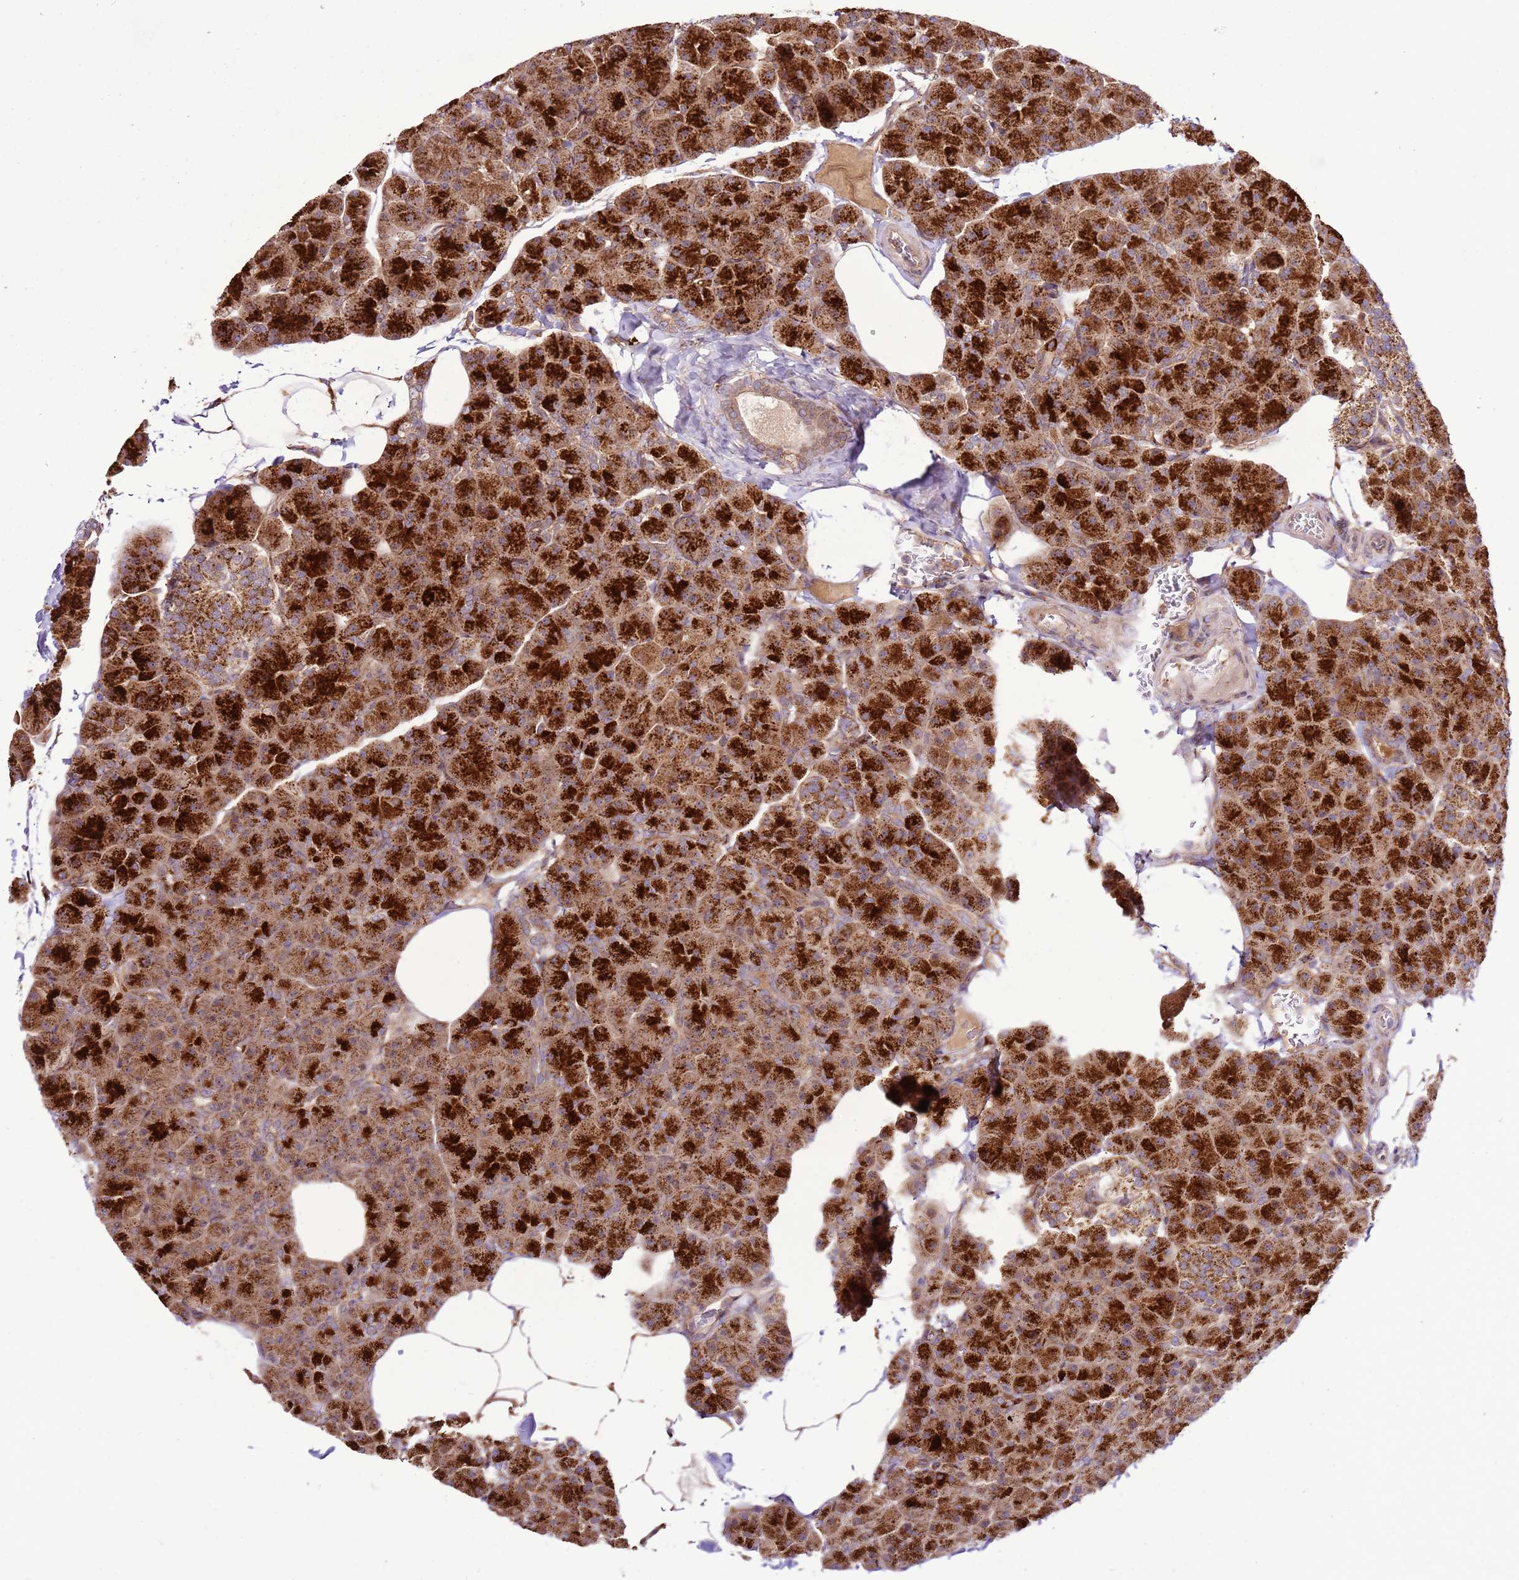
{"staining": {"intensity": "strong", "quantity": ">75%", "location": "cytoplasmic/membranous"}, "tissue": "pancreas", "cell_type": "Exocrine glandular cells", "image_type": "normal", "snomed": [{"axis": "morphology", "description": "Normal tissue, NOS"}, {"axis": "topography", "description": "Pancreas"}], "caption": "Brown immunohistochemical staining in normal human pancreas demonstrates strong cytoplasmic/membranous expression in approximately >75% of exocrine glandular cells. (brown staining indicates protein expression, while blue staining denotes nuclei).", "gene": "RASA3", "patient": {"sex": "male", "age": 35}}